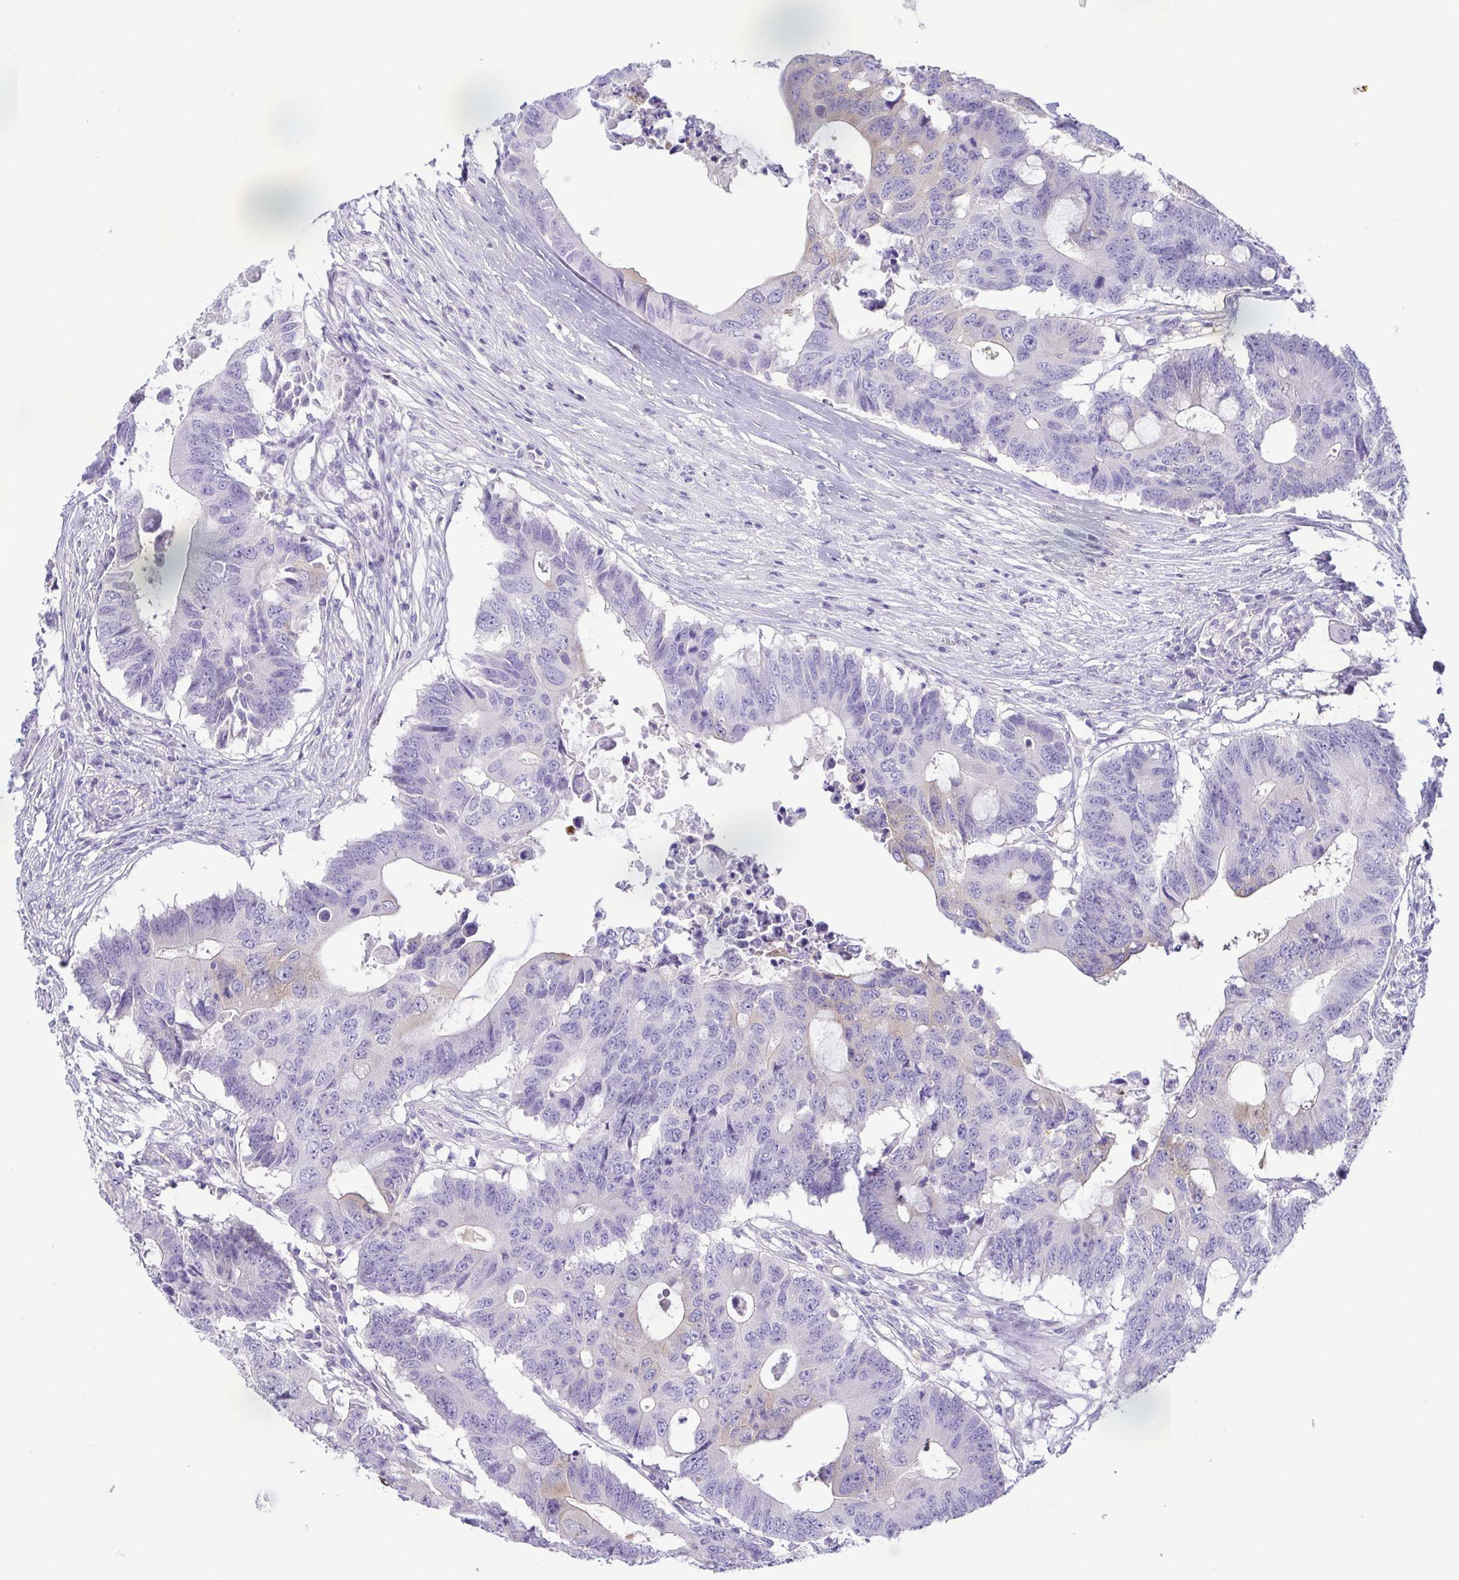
{"staining": {"intensity": "negative", "quantity": "none", "location": "none"}, "tissue": "colorectal cancer", "cell_type": "Tumor cells", "image_type": "cancer", "snomed": [{"axis": "morphology", "description": "Adenocarcinoma, NOS"}, {"axis": "topography", "description": "Colon"}], "caption": "Immunohistochemistry of adenocarcinoma (colorectal) exhibits no staining in tumor cells.", "gene": "EPB42", "patient": {"sex": "male", "age": 71}}